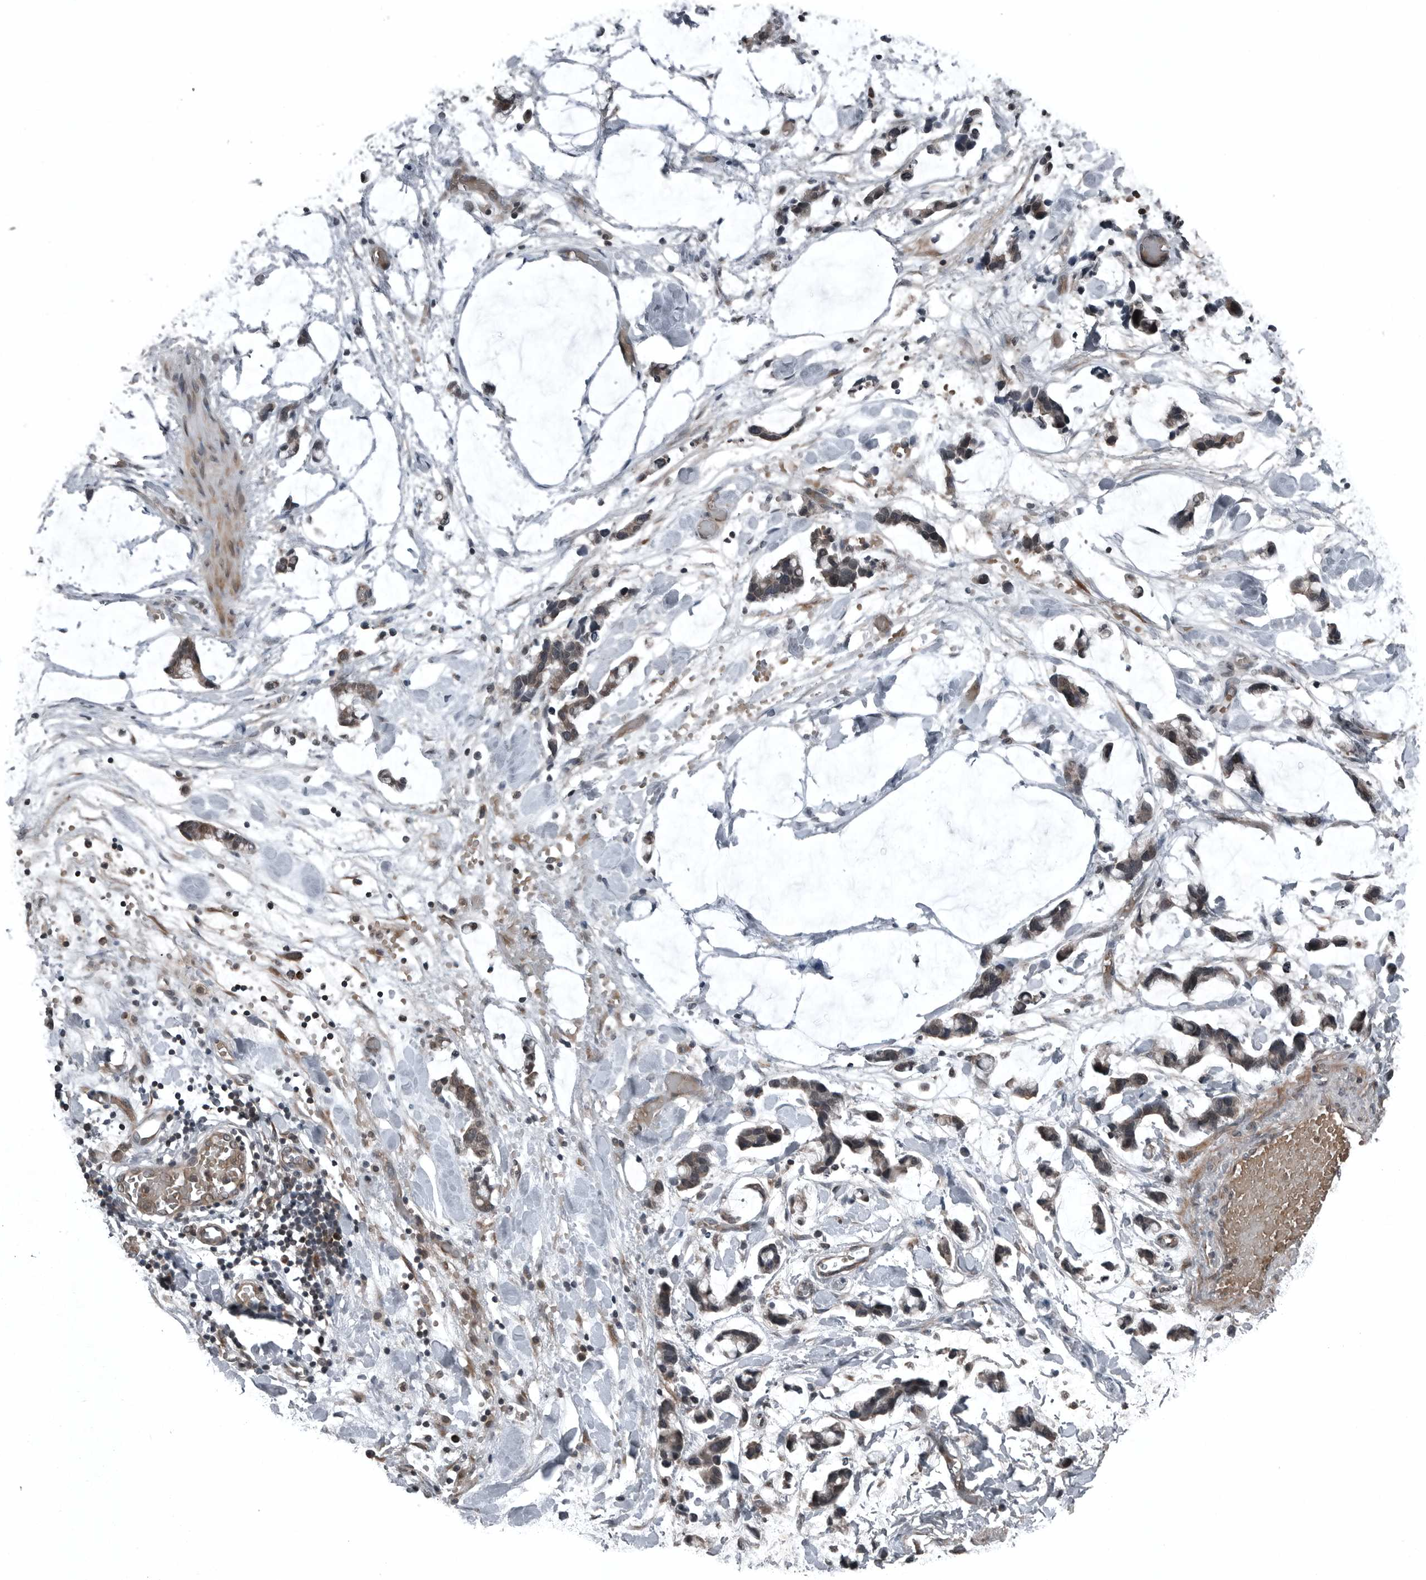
{"staining": {"intensity": "negative", "quantity": "none", "location": "none"}, "tissue": "adipose tissue", "cell_type": "Adipocytes", "image_type": "normal", "snomed": [{"axis": "morphology", "description": "Normal tissue, NOS"}, {"axis": "morphology", "description": "Adenocarcinoma, NOS"}, {"axis": "topography", "description": "Colon"}, {"axis": "topography", "description": "Peripheral nerve tissue"}], "caption": "This micrograph is of benign adipose tissue stained with IHC to label a protein in brown with the nuclei are counter-stained blue. There is no expression in adipocytes. (DAB IHC with hematoxylin counter stain).", "gene": "GAK", "patient": {"sex": "male", "age": 14}}